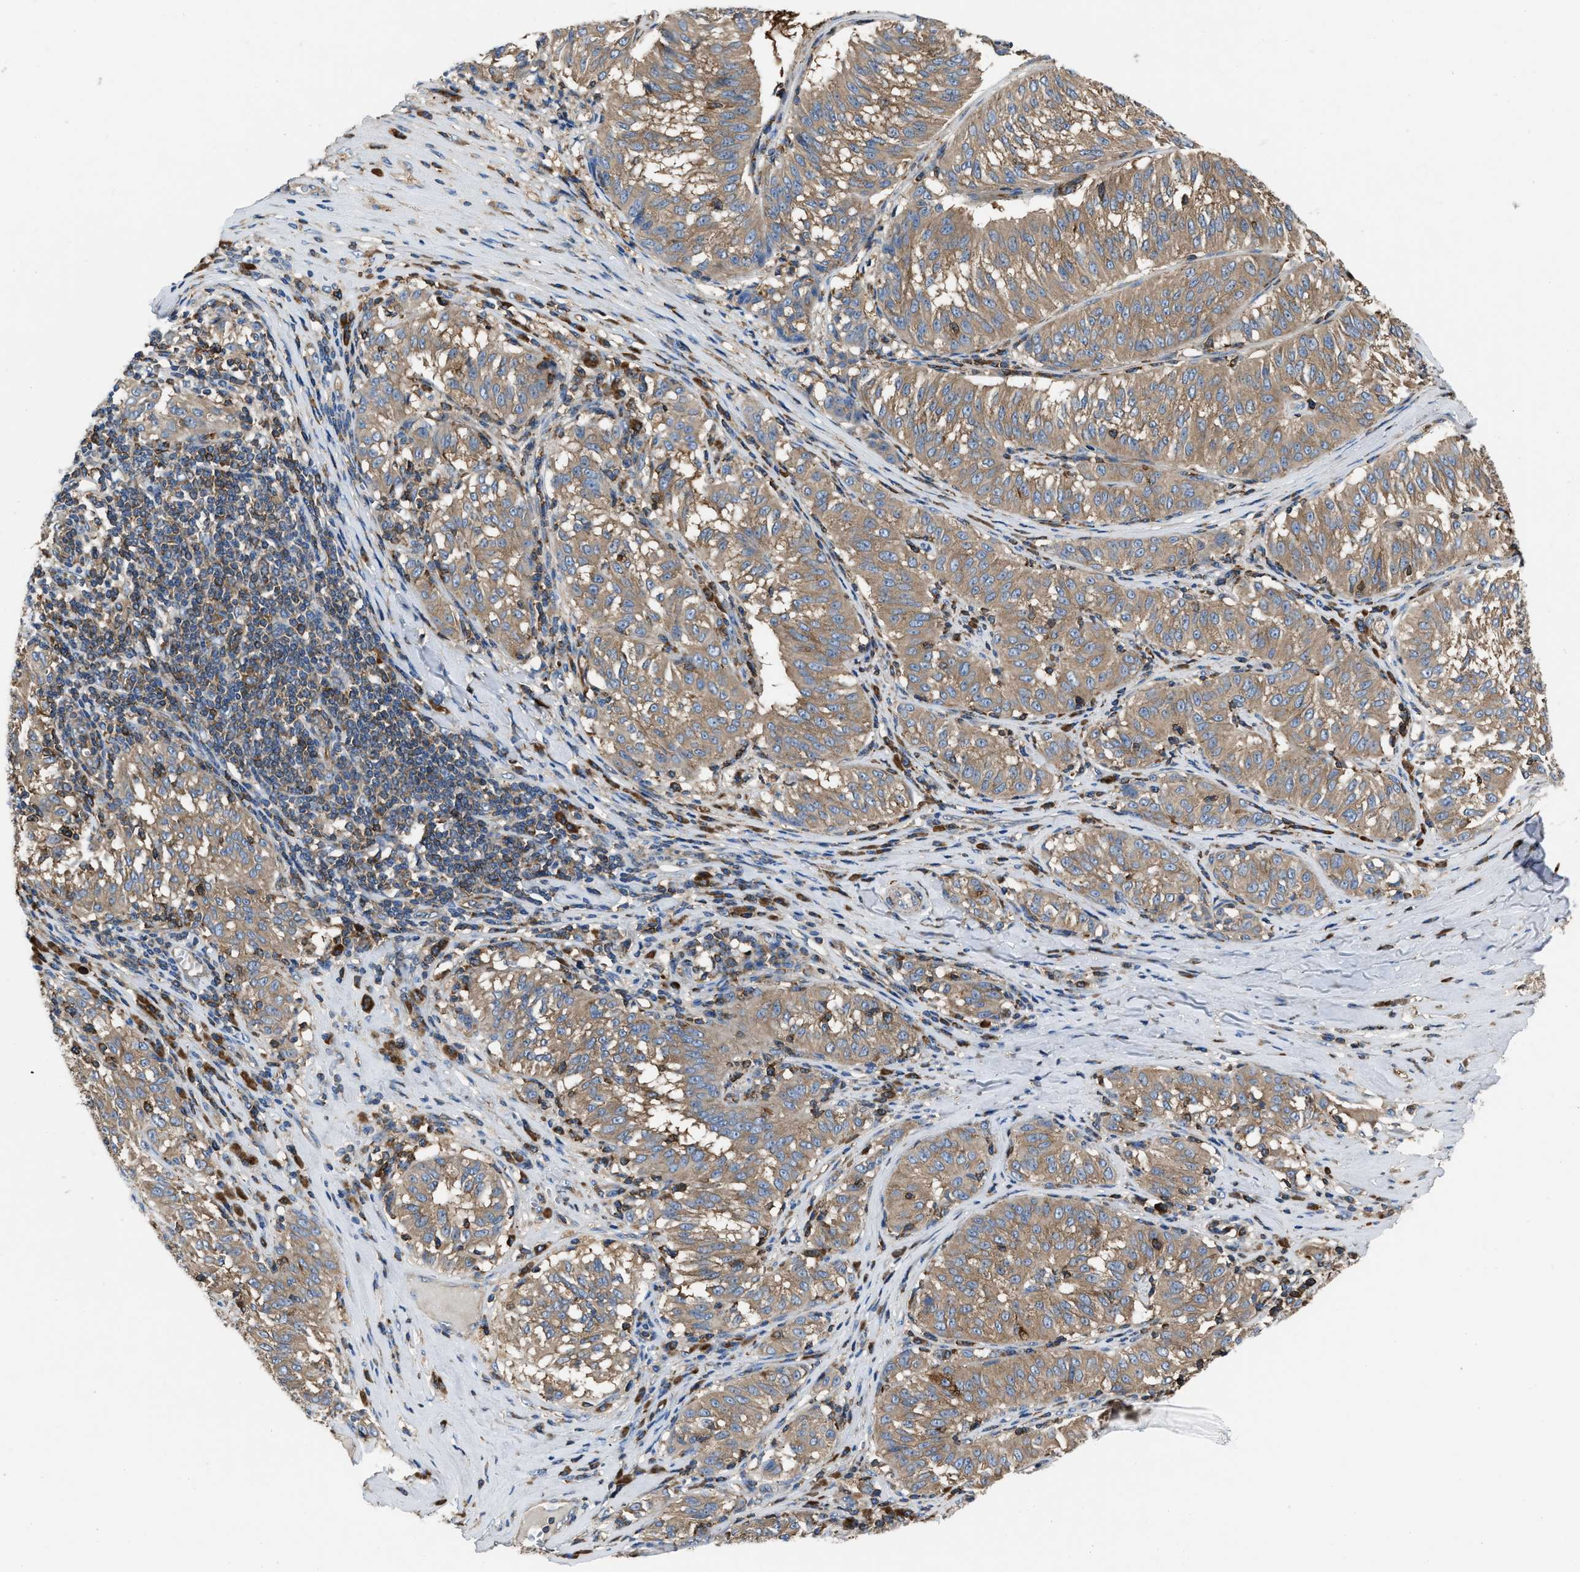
{"staining": {"intensity": "moderate", "quantity": ">75%", "location": "cytoplasmic/membranous"}, "tissue": "melanoma", "cell_type": "Tumor cells", "image_type": "cancer", "snomed": [{"axis": "morphology", "description": "Malignant melanoma, NOS"}, {"axis": "topography", "description": "Skin"}], "caption": "Melanoma tissue exhibits moderate cytoplasmic/membranous positivity in about >75% of tumor cells", "gene": "YARS1", "patient": {"sex": "female", "age": 72}}